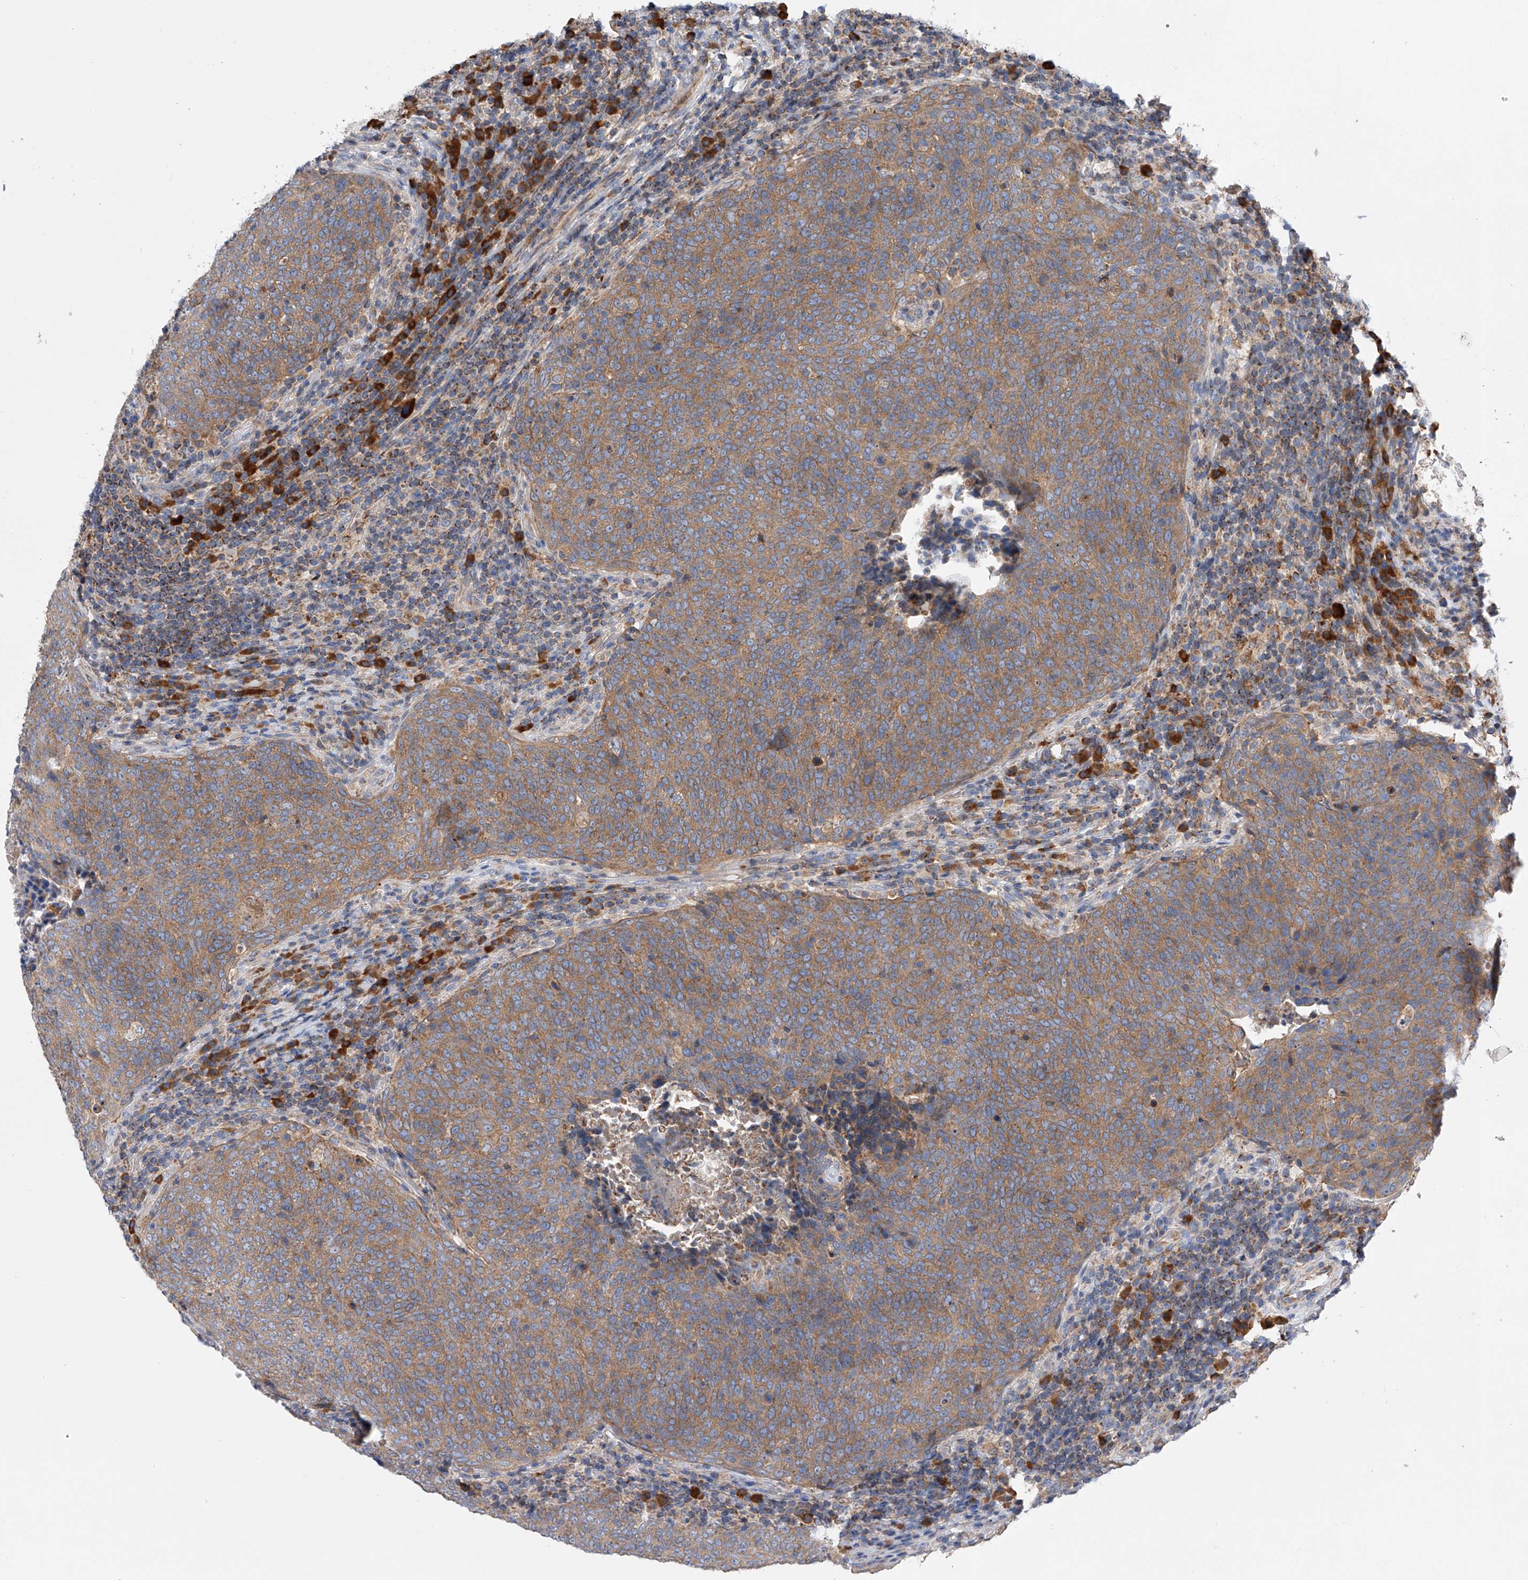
{"staining": {"intensity": "moderate", "quantity": ">75%", "location": "cytoplasmic/membranous"}, "tissue": "head and neck cancer", "cell_type": "Tumor cells", "image_type": "cancer", "snomed": [{"axis": "morphology", "description": "Squamous cell carcinoma, NOS"}, {"axis": "morphology", "description": "Squamous cell carcinoma, metastatic, NOS"}, {"axis": "topography", "description": "Lymph node"}, {"axis": "topography", "description": "Head-Neck"}], "caption": "Head and neck cancer stained with a protein marker demonstrates moderate staining in tumor cells.", "gene": "MLYCD", "patient": {"sex": "male", "age": 62}}